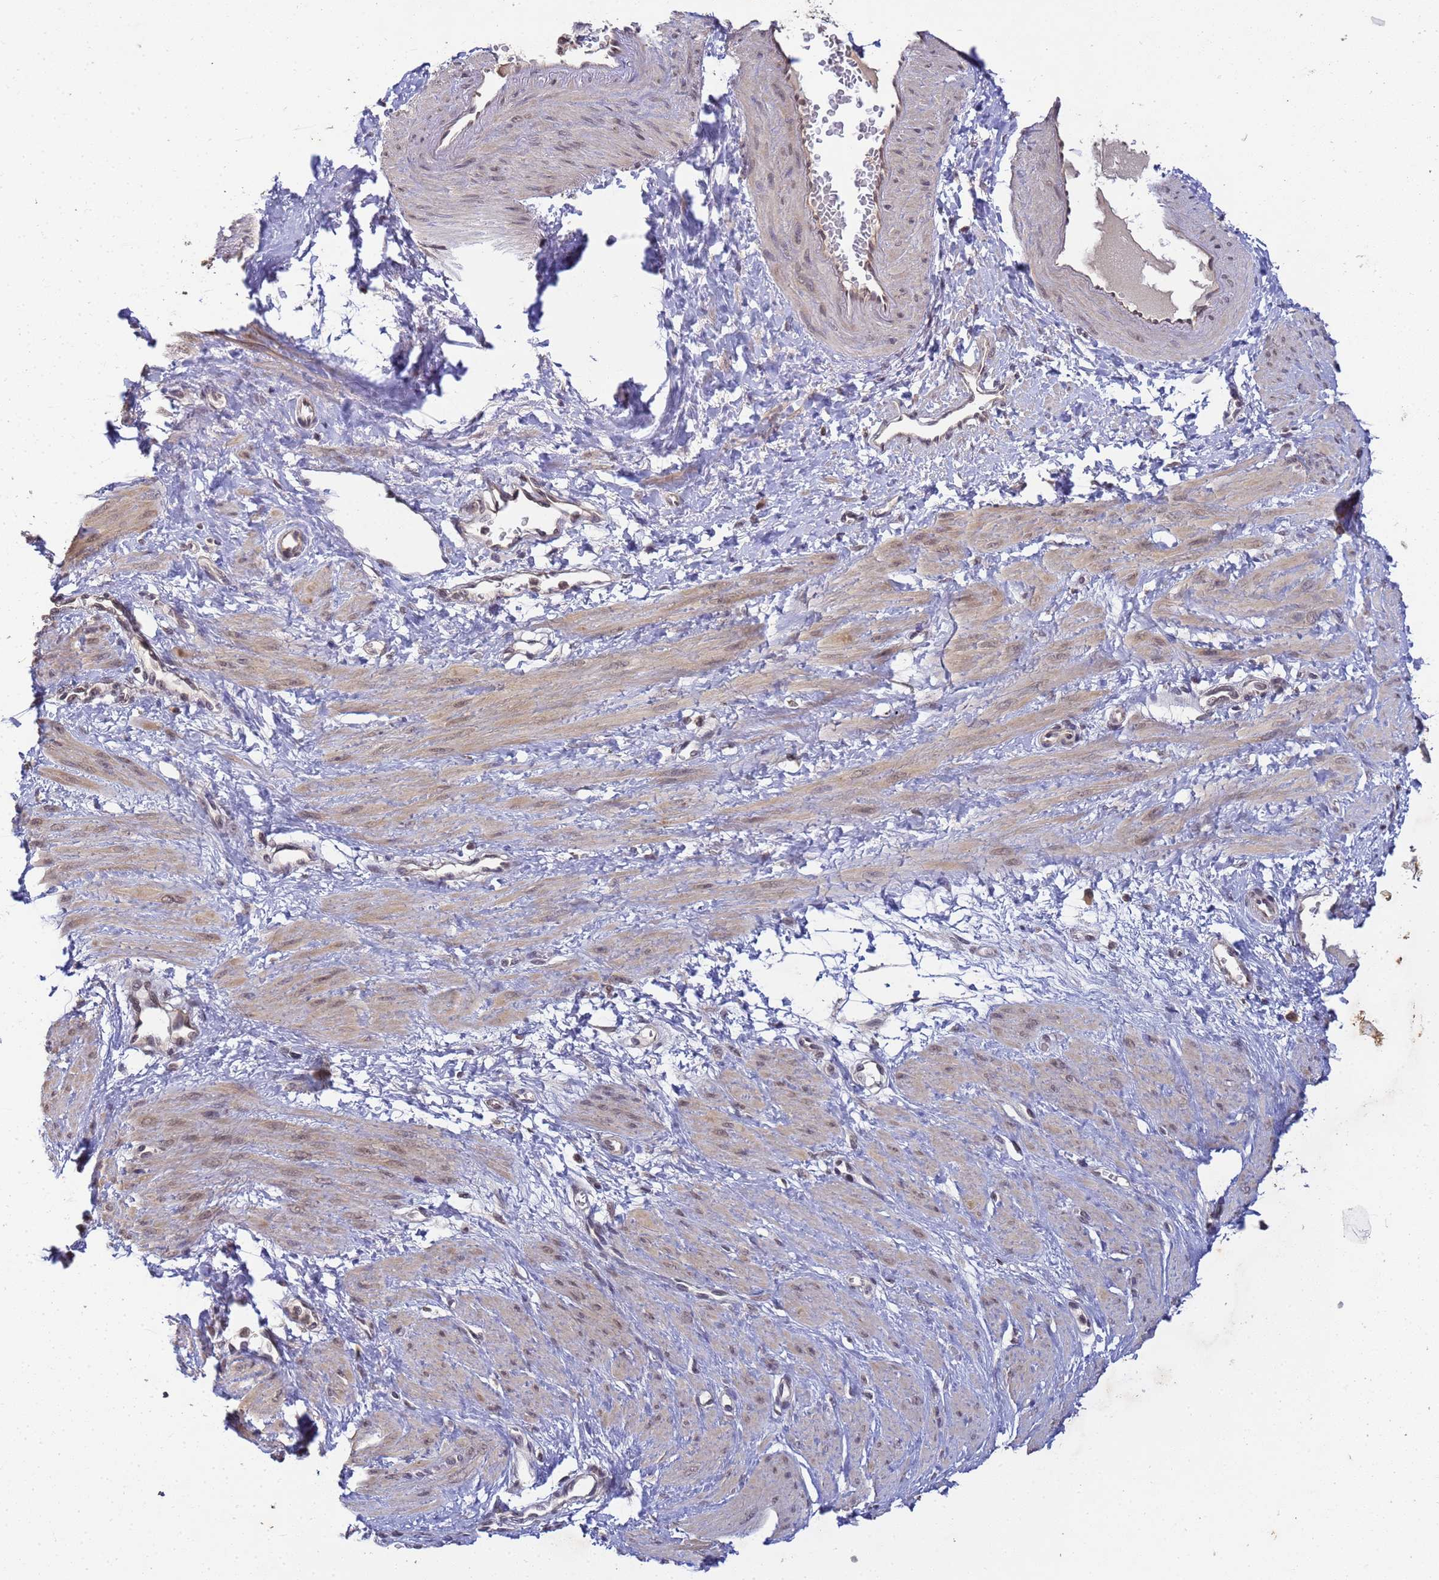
{"staining": {"intensity": "moderate", "quantity": "<25%", "location": "cytoplasmic/membranous"}, "tissue": "smooth muscle", "cell_type": "Smooth muscle cells", "image_type": "normal", "snomed": [{"axis": "morphology", "description": "Normal tissue, NOS"}, {"axis": "topography", "description": "Smooth muscle"}, {"axis": "topography", "description": "Uterus"}], "caption": "Smooth muscle stained with immunohistochemistry (IHC) shows moderate cytoplasmic/membranous expression in approximately <25% of smooth muscle cells. (DAB (3,3'-diaminobenzidine) = brown stain, brightfield microscopy at high magnification).", "gene": "MYL7", "patient": {"sex": "female", "age": 39}}